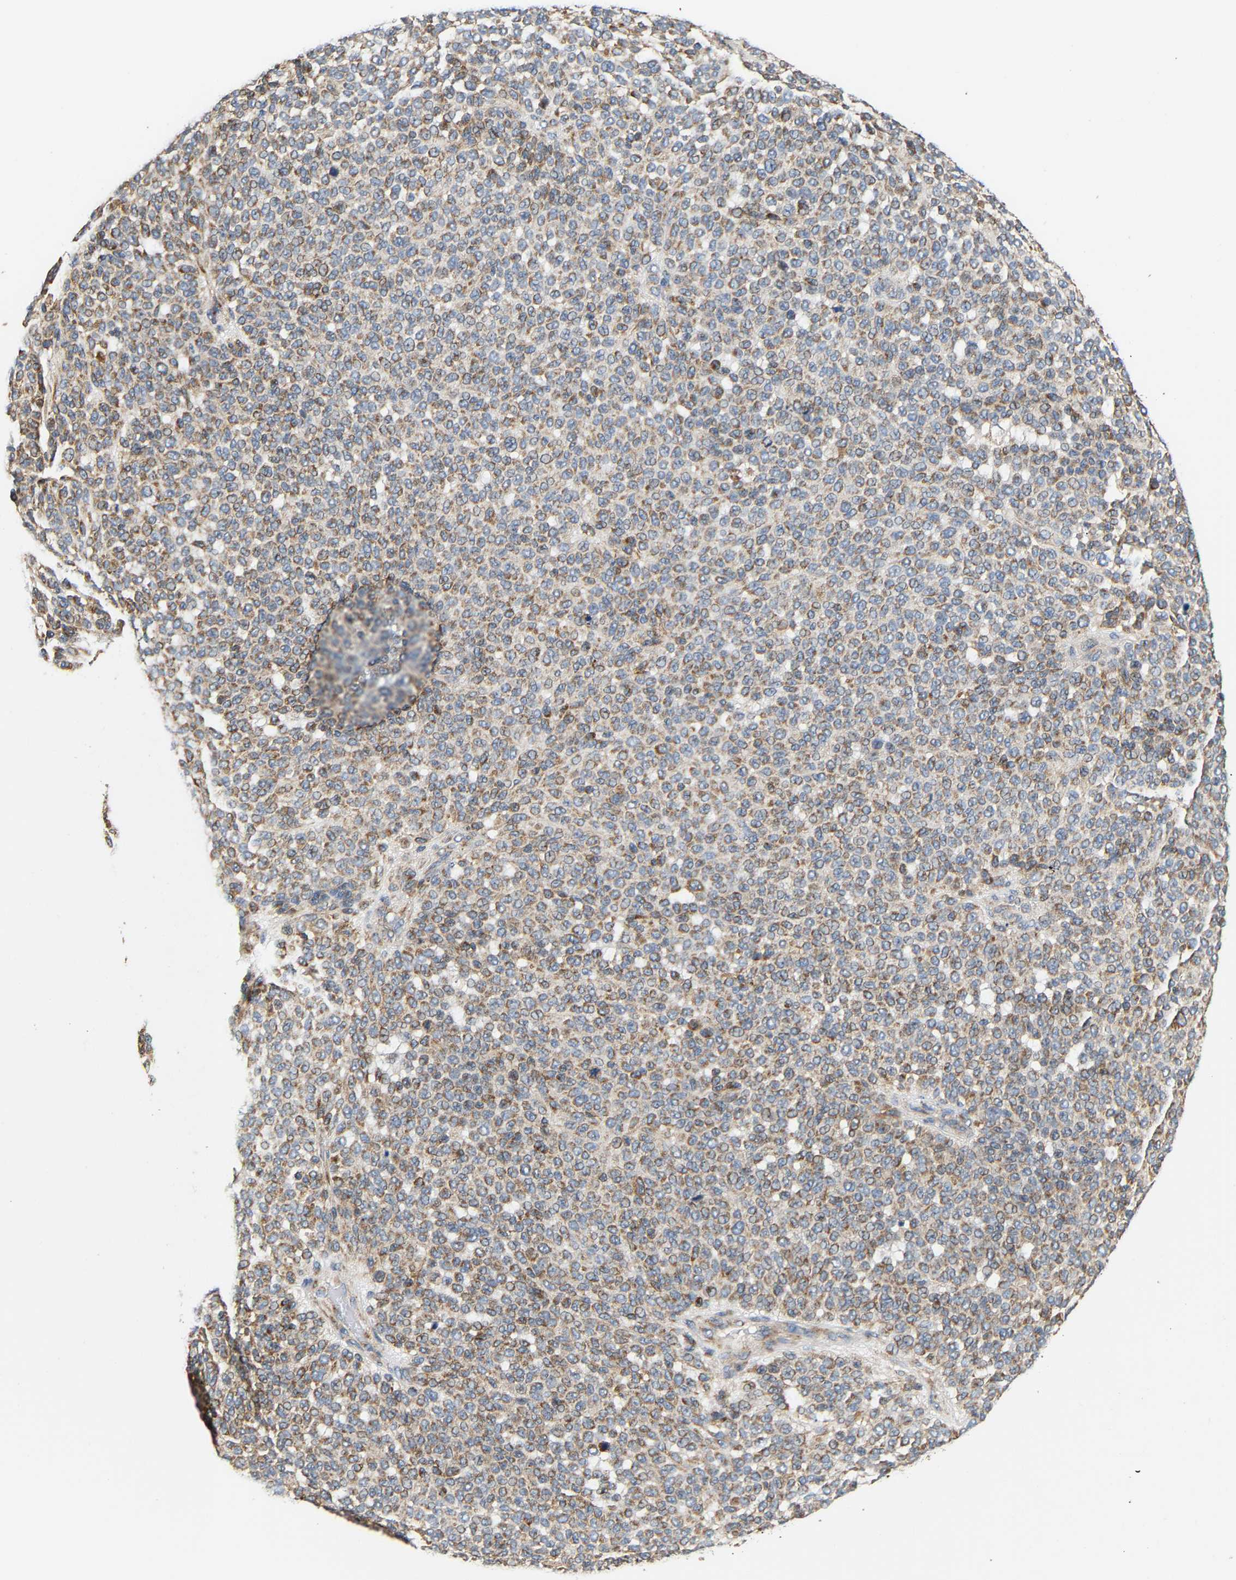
{"staining": {"intensity": "moderate", "quantity": "25%-75%", "location": "cytoplasmic/membranous"}, "tissue": "melanoma", "cell_type": "Tumor cells", "image_type": "cancer", "snomed": [{"axis": "morphology", "description": "Malignant melanoma, NOS"}, {"axis": "topography", "description": "Skin"}], "caption": "Tumor cells show moderate cytoplasmic/membranous positivity in approximately 25%-75% of cells in malignant melanoma.", "gene": "TMEM168", "patient": {"sex": "male", "age": 59}}